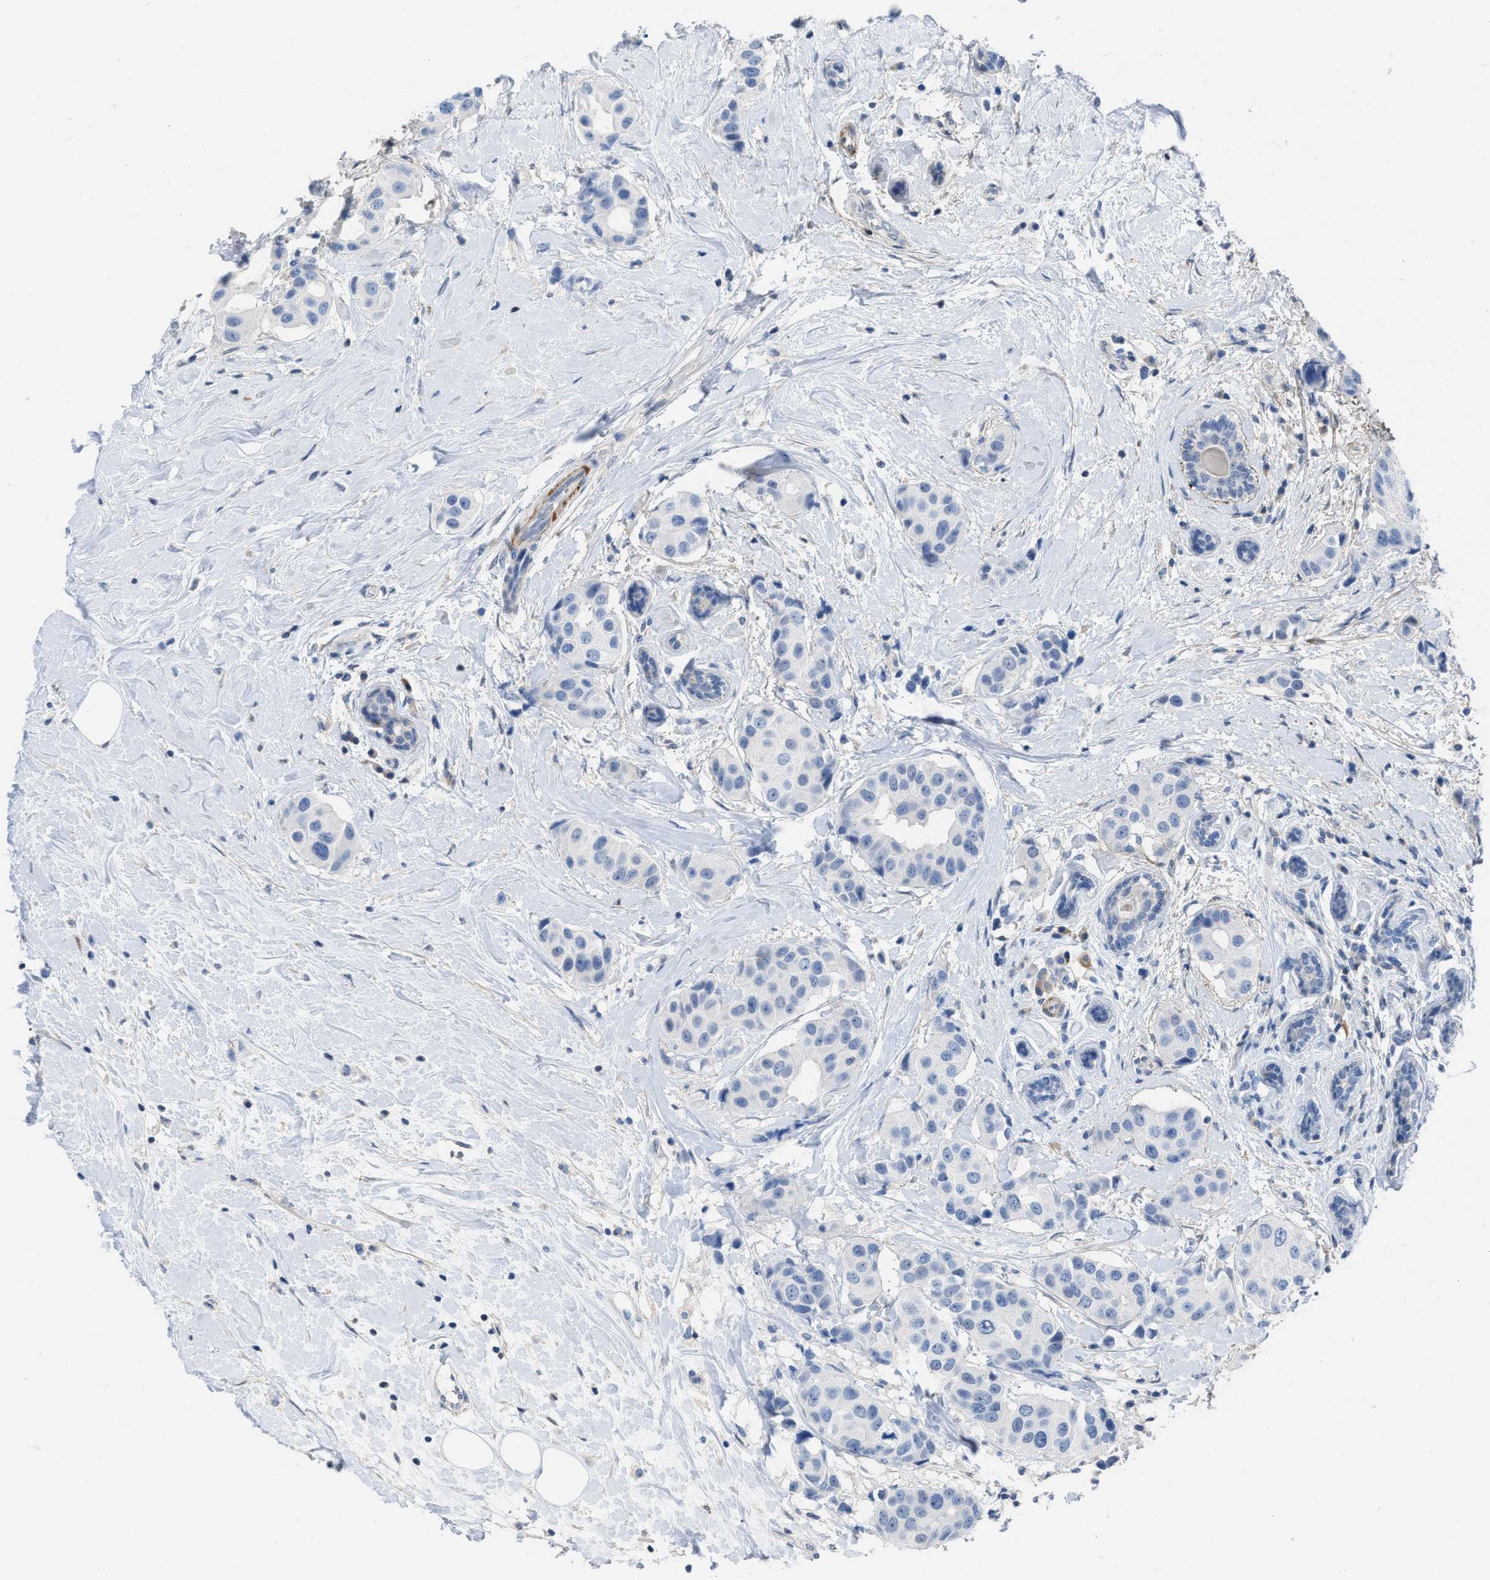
{"staining": {"intensity": "negative", "quantity": "none", "location": "none"}, "tissue": "breast cancer", "cell_type": "Tumor cells", "image_type": "cancer", "snomed": [{"axis": "morphology", "description": "Normal tissue, NOS"}, {"axis": "morphology", "description": "Duct carcinoma"}, {"axis": "topography", "description": "Breast"}], "caption": "Tumor cells show no significant protein expression in breast intraductal carcinoma. (Stains: DAB (3,3'-diaminobenzidine) immunohistochemistry (IHC) with hematoxylin counter stain, Microscopy: brightfield microscopy at high magnification).", "gene": "PRMT2", "patient": {"sex": "female", "age": 39}}